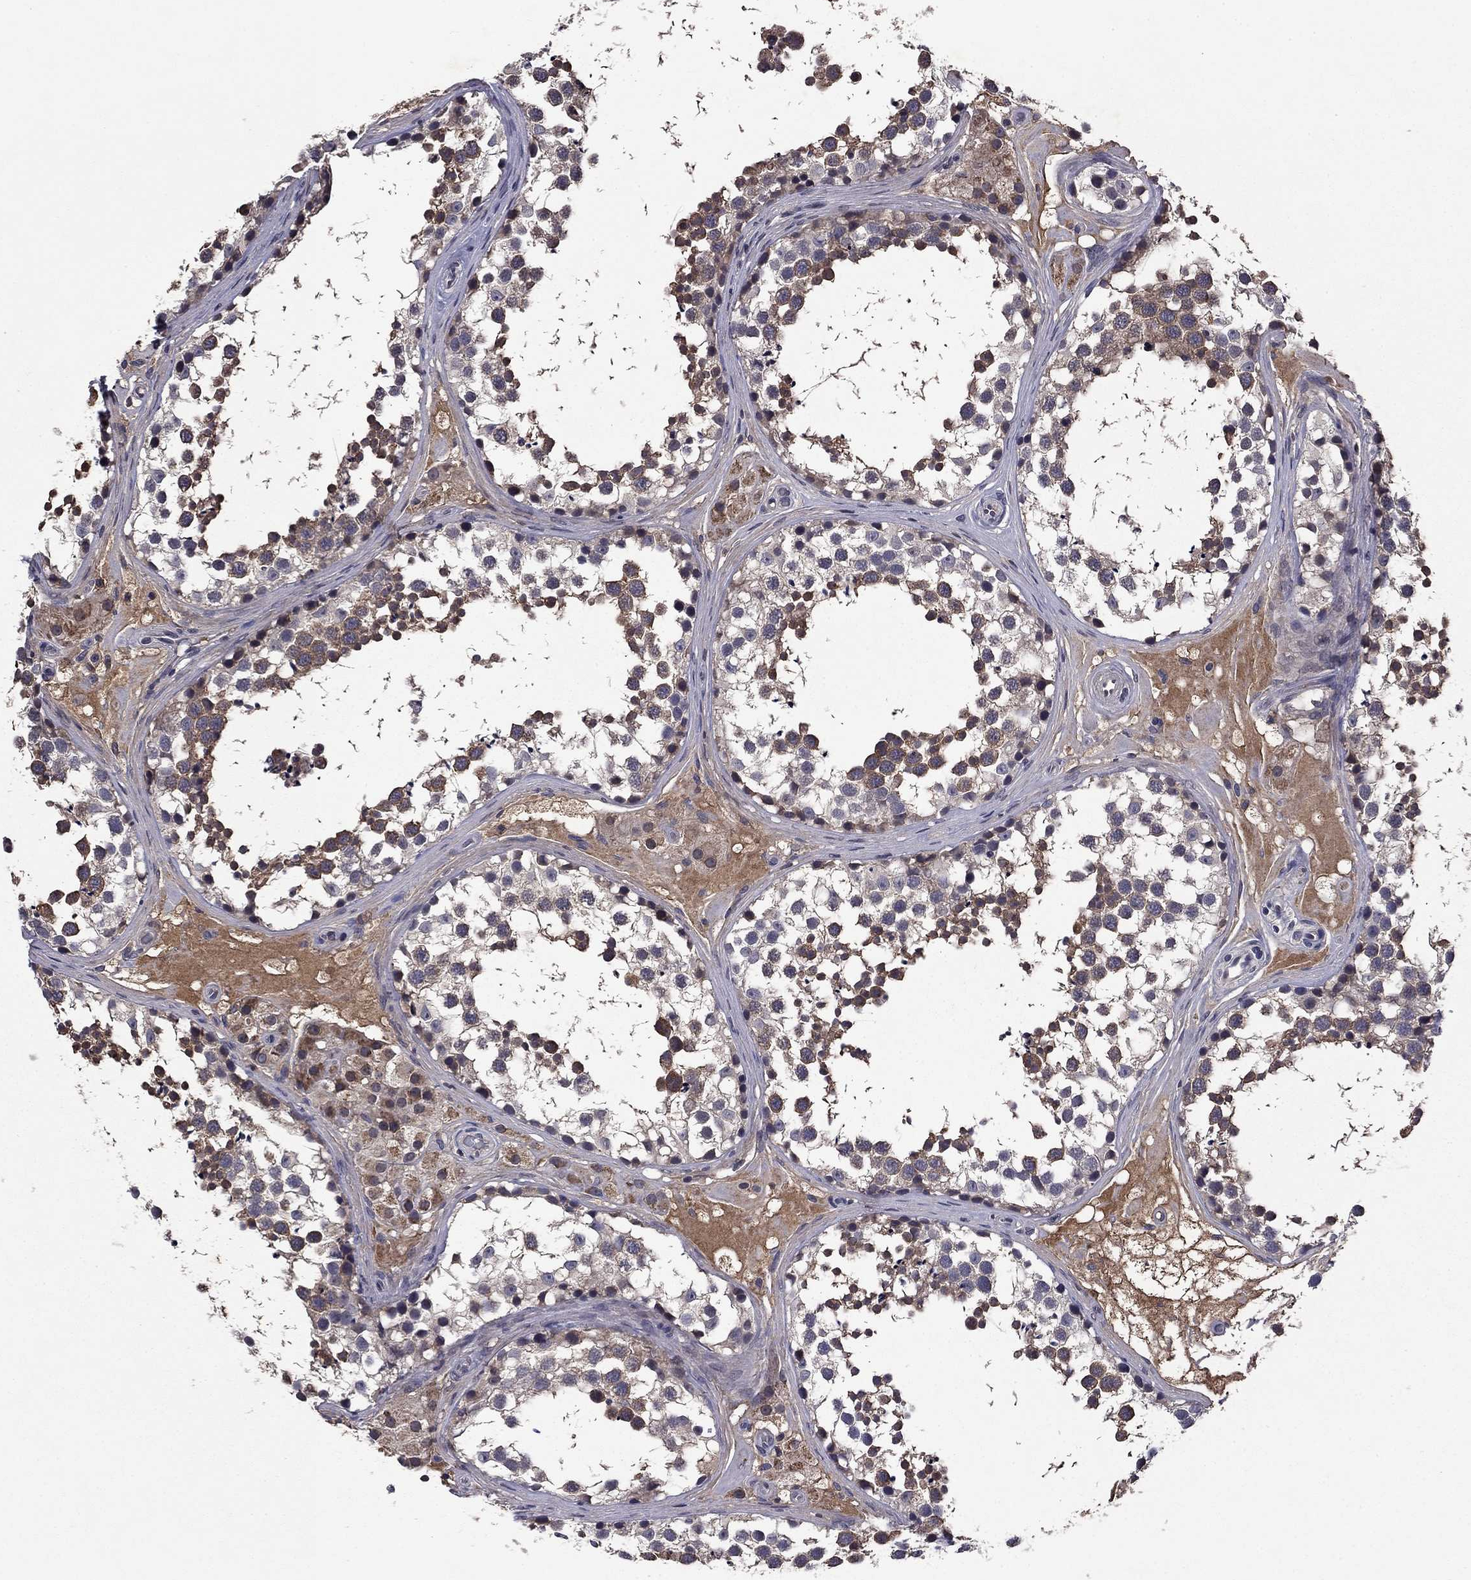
{"staining": {"intensity": "moderate", "quantity": "25%-75%", "location": "cytoplasmic/membranous"}, "tissue": "testis", "cell_type": "Cells in seminiferous ducts", "image_type": "normal", "snomed": [{"axis": "morphology", "description": "Normal tissue, NOS"}, {"axis": "morphology", "description": "Seminoma, NOS"}, {"axis": "topography", "description": "Testis"}], "caption": "Immunohistochemistry micrograph of benign testis: human testis stained using immunohistochemistry (IHC) demonstrates medium levels of moderate protein expression localized specifically in the cytoplasmic/membranous of cells in seminiferous ducts, appearing as a cytoplasmic/membranous brown color.", "gene": "PROS1", "patient": {"sex": "male", "age": 65}}